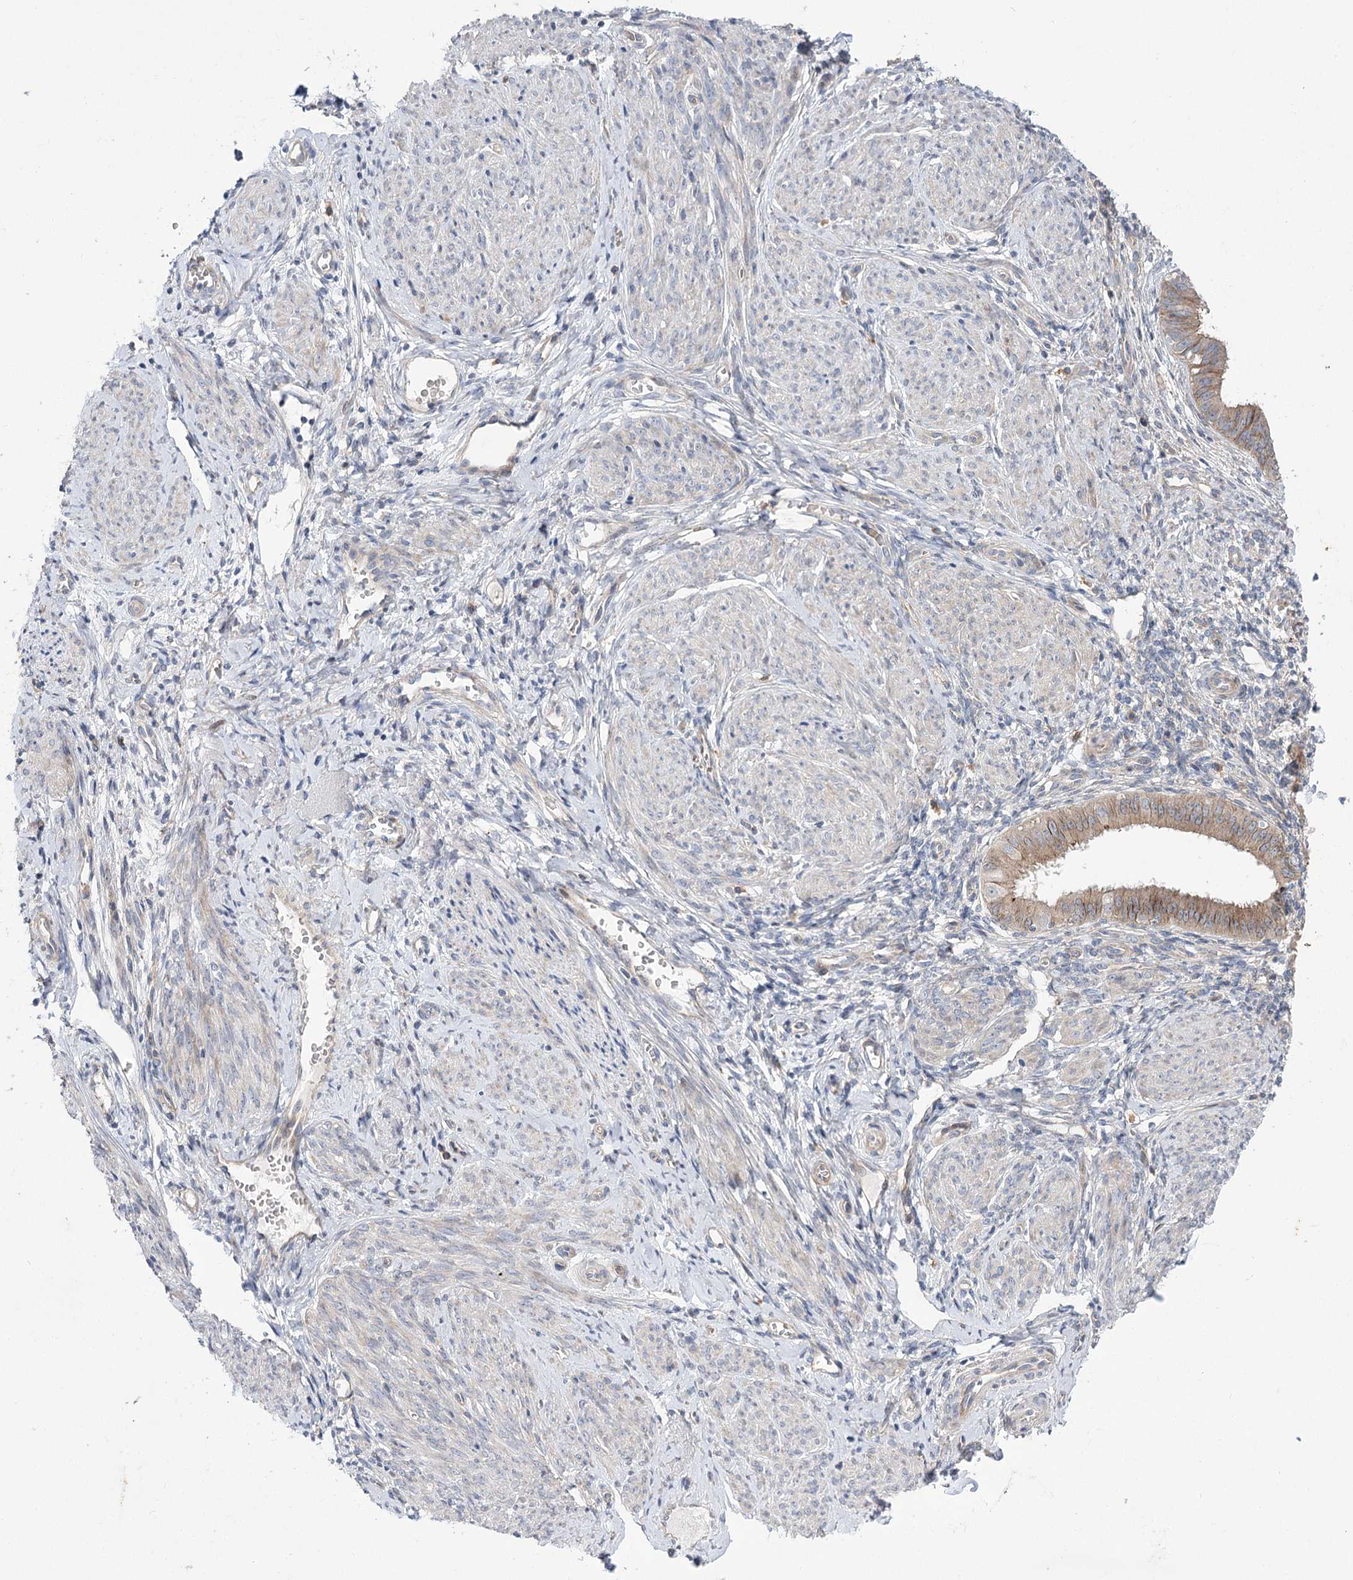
{"staining": {"intensity": "negative", "quantity": "none", "location": "none"}, "tissue": "endometrium", "cell_type": "Cells in endometrial stroma", "image_type": "normal", "snomed": [{"axis": "morphology", "description": "Normal tissue, NOS"}, {"axis": "topography", "description": "Uterus"}, {"axis": "topography", "description": "Endometrium"}], "caption": "A photomicrograph of human endometrium is negative for staining in cells in endometrial stroma. (Brightfield microscopy of DAB (3,3'-diaminobenzidine) immunohistochemistry at high magnification).", "gene": "TRUB1", "patient": {"sex": "female", "age": 48}}